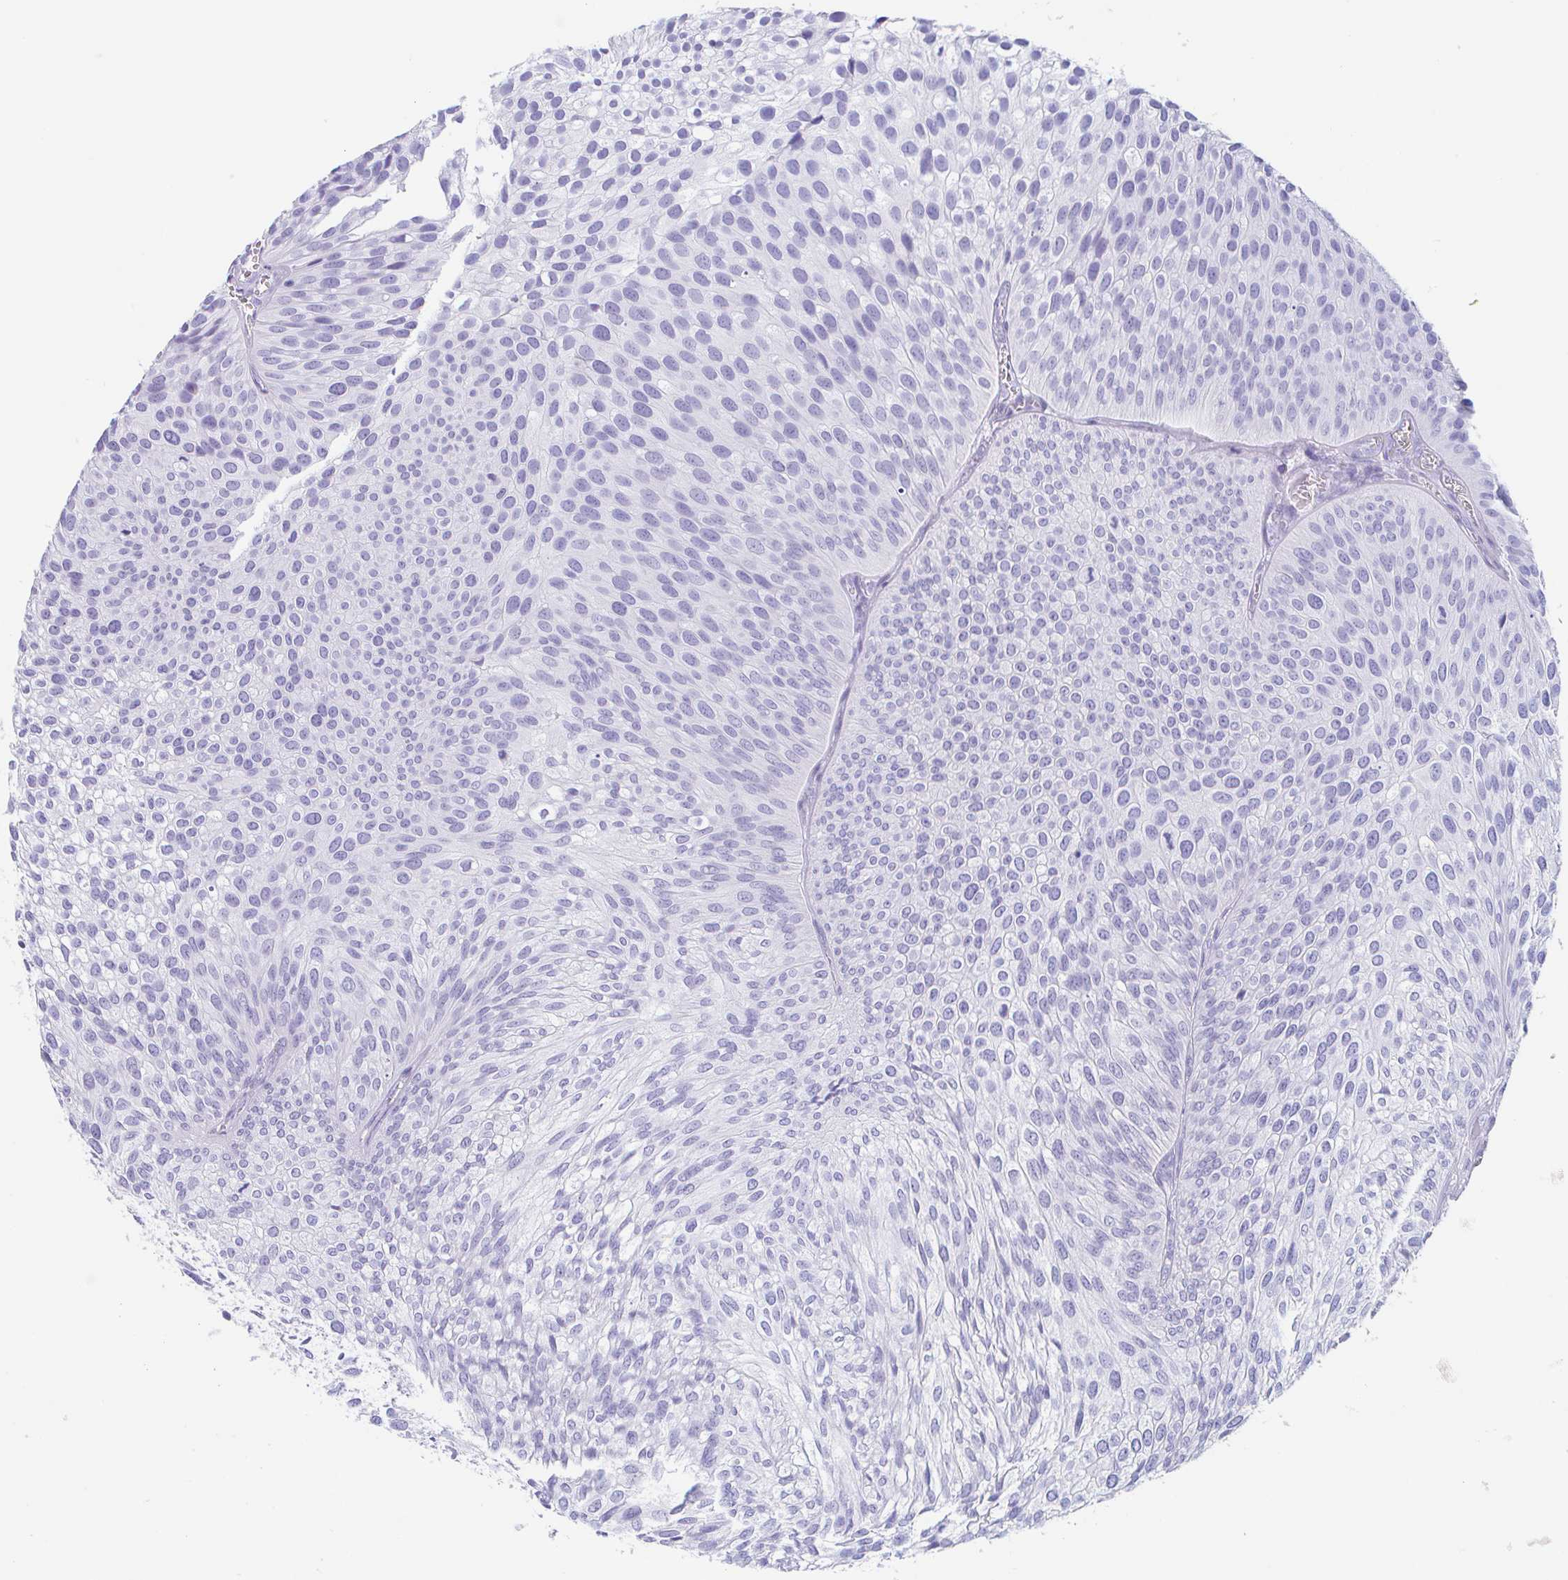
{"staining": {"intensity": "negative", "quantity": "none", "location": "none"}, "tissue": "urothelial cancer", "cell_type": "Tumor cells", "image_type": "cancer", "snomed": [{"axis": "morphology", "description": "Urothelial carcinoma, Low grade"}, {"axis": "topography", "description": "Urinary bladder"}], "caption": "Immunohistochemistry (IHC) of urothelial cancer reveals no staining in tumor cells.", "gene": "TAS2R41", "patient": {"sex": "male", "age": 91}}